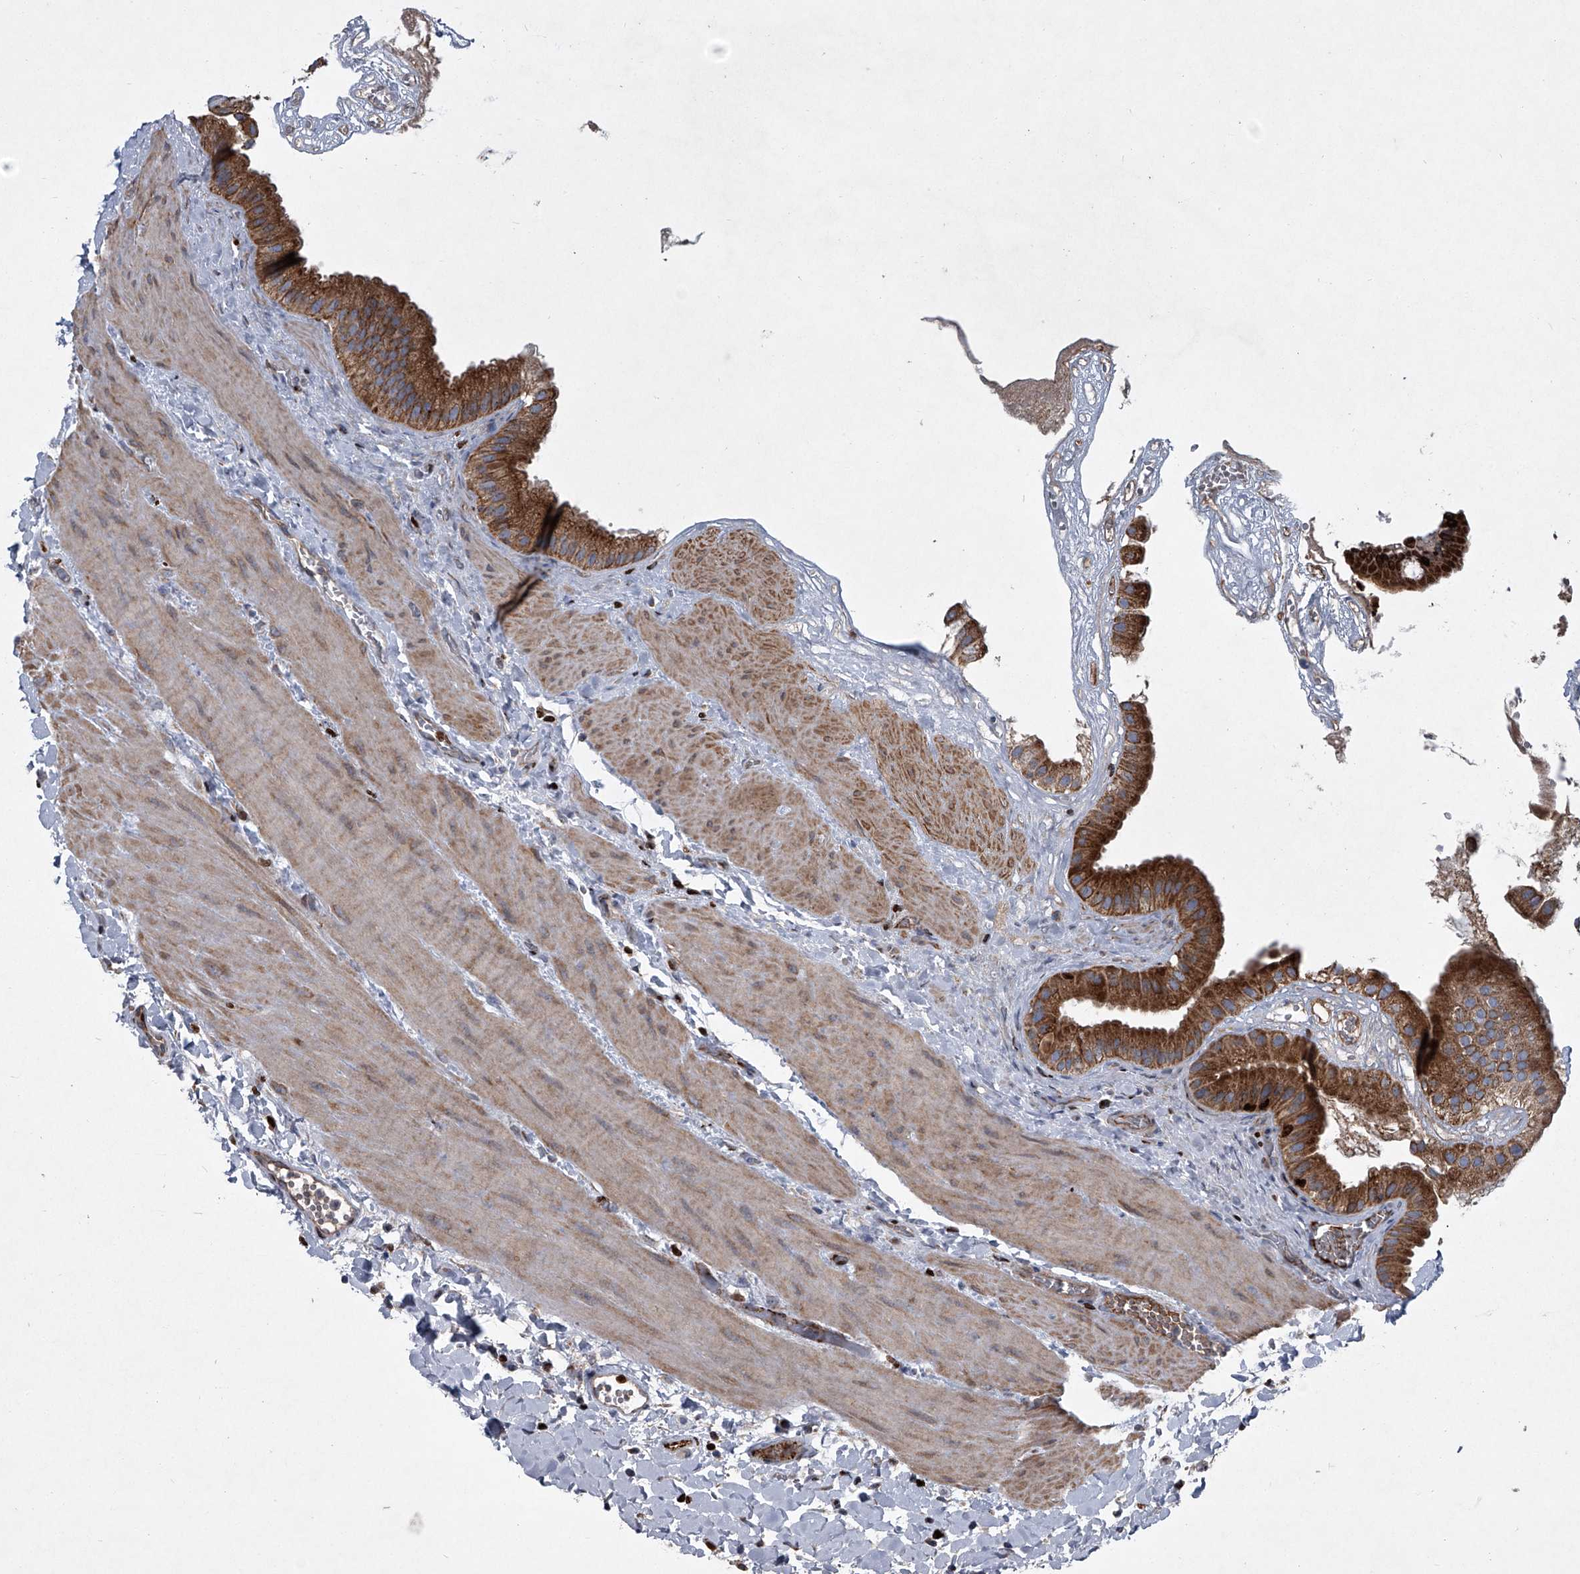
{"staining": {"intensity": "strong", "quantity": ">75%", "location": "cytoplasmic/membranous"}, "tissue": "gallbladder", "cell_type": "Glandular cells", "image_type": "normal", "snomed": [{"axis": "morphology", "description": "Normal tissue, NOS"}, {"axis": "topography", "description": "Gallbladder"}], "caption": "This is a histology image of IHC staining of normal gallbladder, which shows strong expression in the cytoplasmic/membranous of glandular cells.", "gene": "STRADA", "patient": {"sex": "male", "age": 55}}